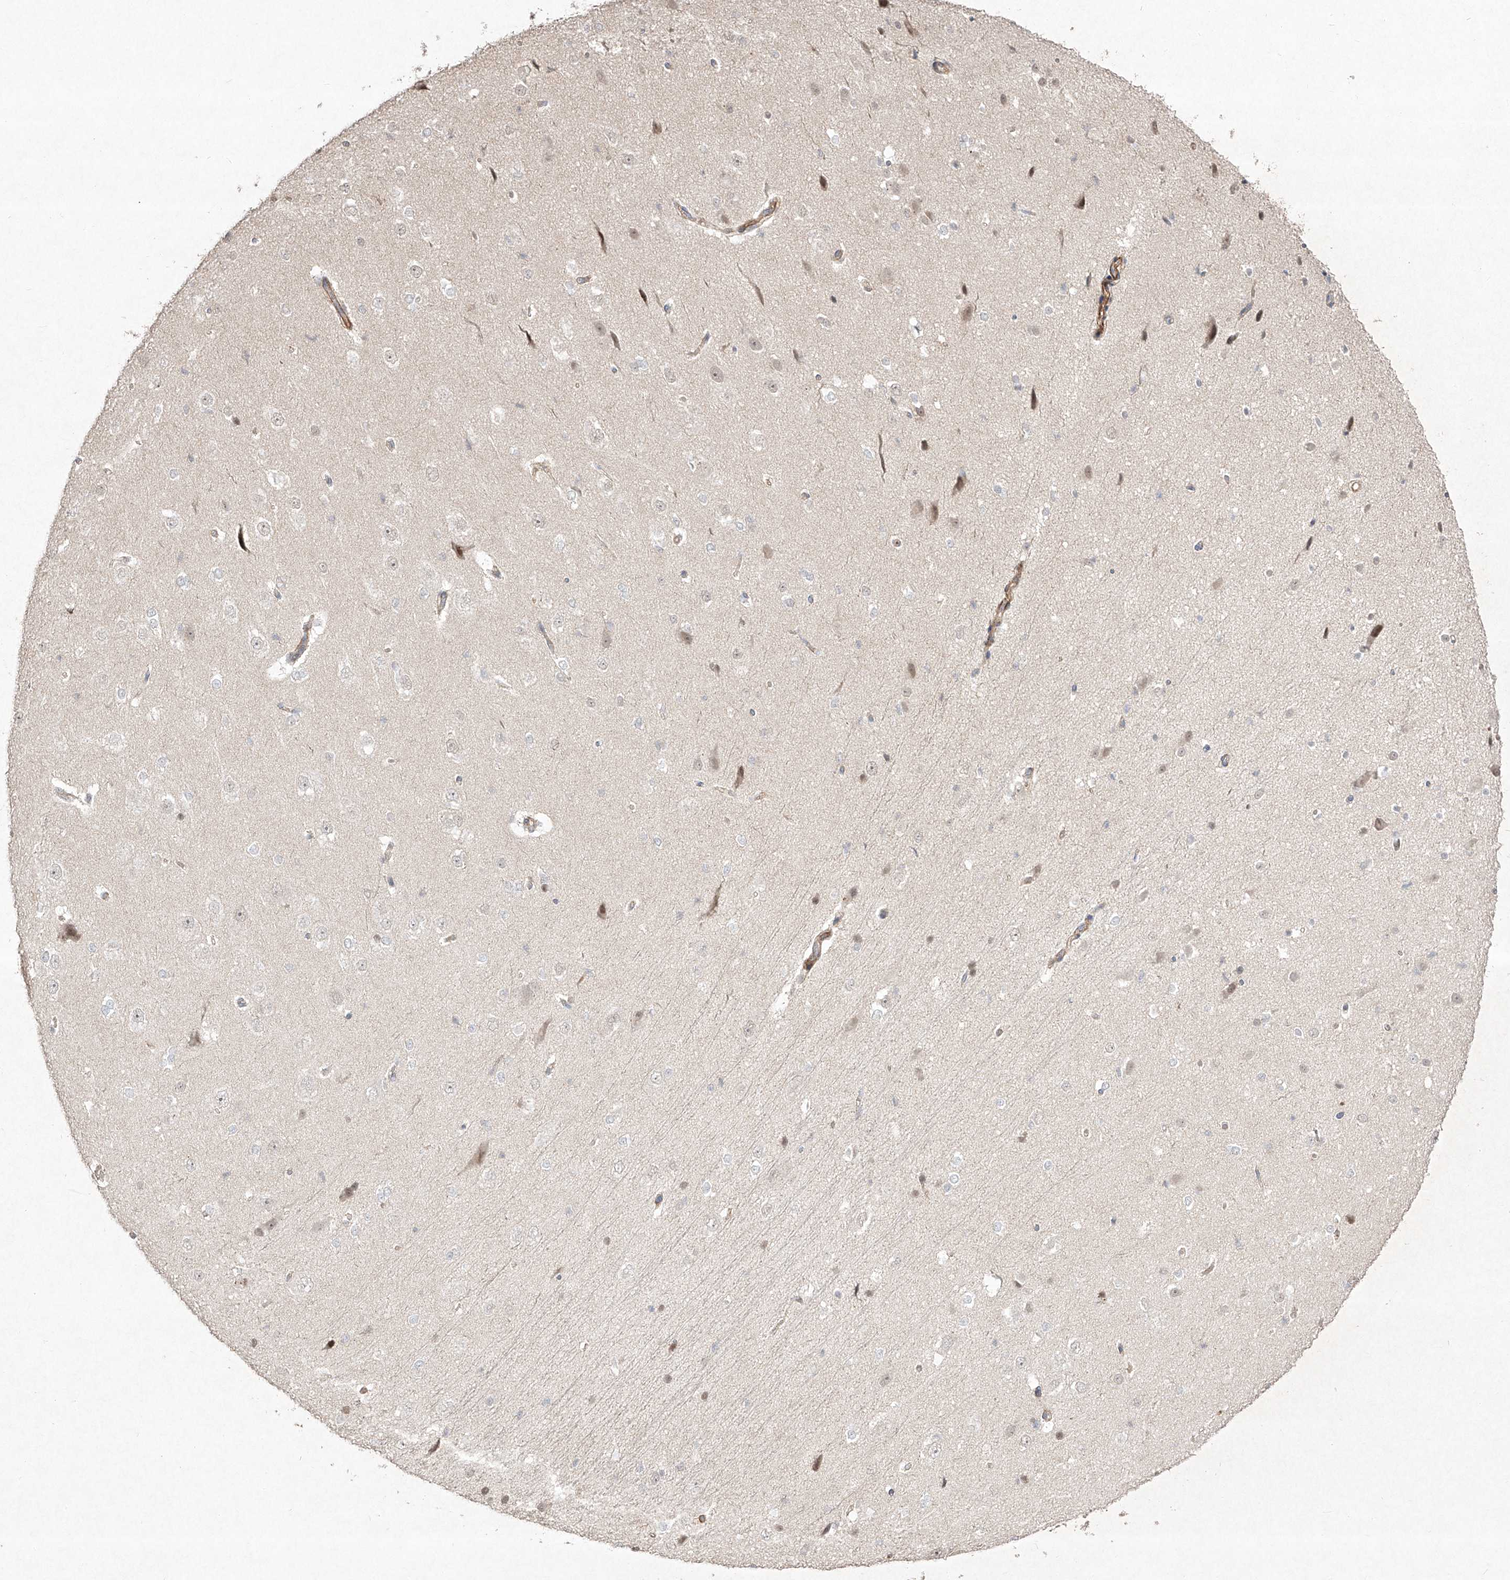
{"staining": {"intensity": "moderate", "quantity": "25%-75%", "location": "cytoplasmic/membranous"}, "tissue": "cerebral cortex", "cell_type": "Endothelial cells", "image_type": "normal", "snomed": [{"axis": "morphology", "description": "Normal tissue, NOS"}, {"axis": "morphology", "description": "Developmental malformation"}, {"axis": "topography", "description": "Cerebral cortex"}], "caption": "Immunohistochemistry (DAB) staining of unremarkable cerebral cortex displays moderate cytoplasmic/membranous protein staining in about 25%-75% of endothelial cells.", "gene": "KDM1B", "patient": {"sex": "female", "age": 30}}